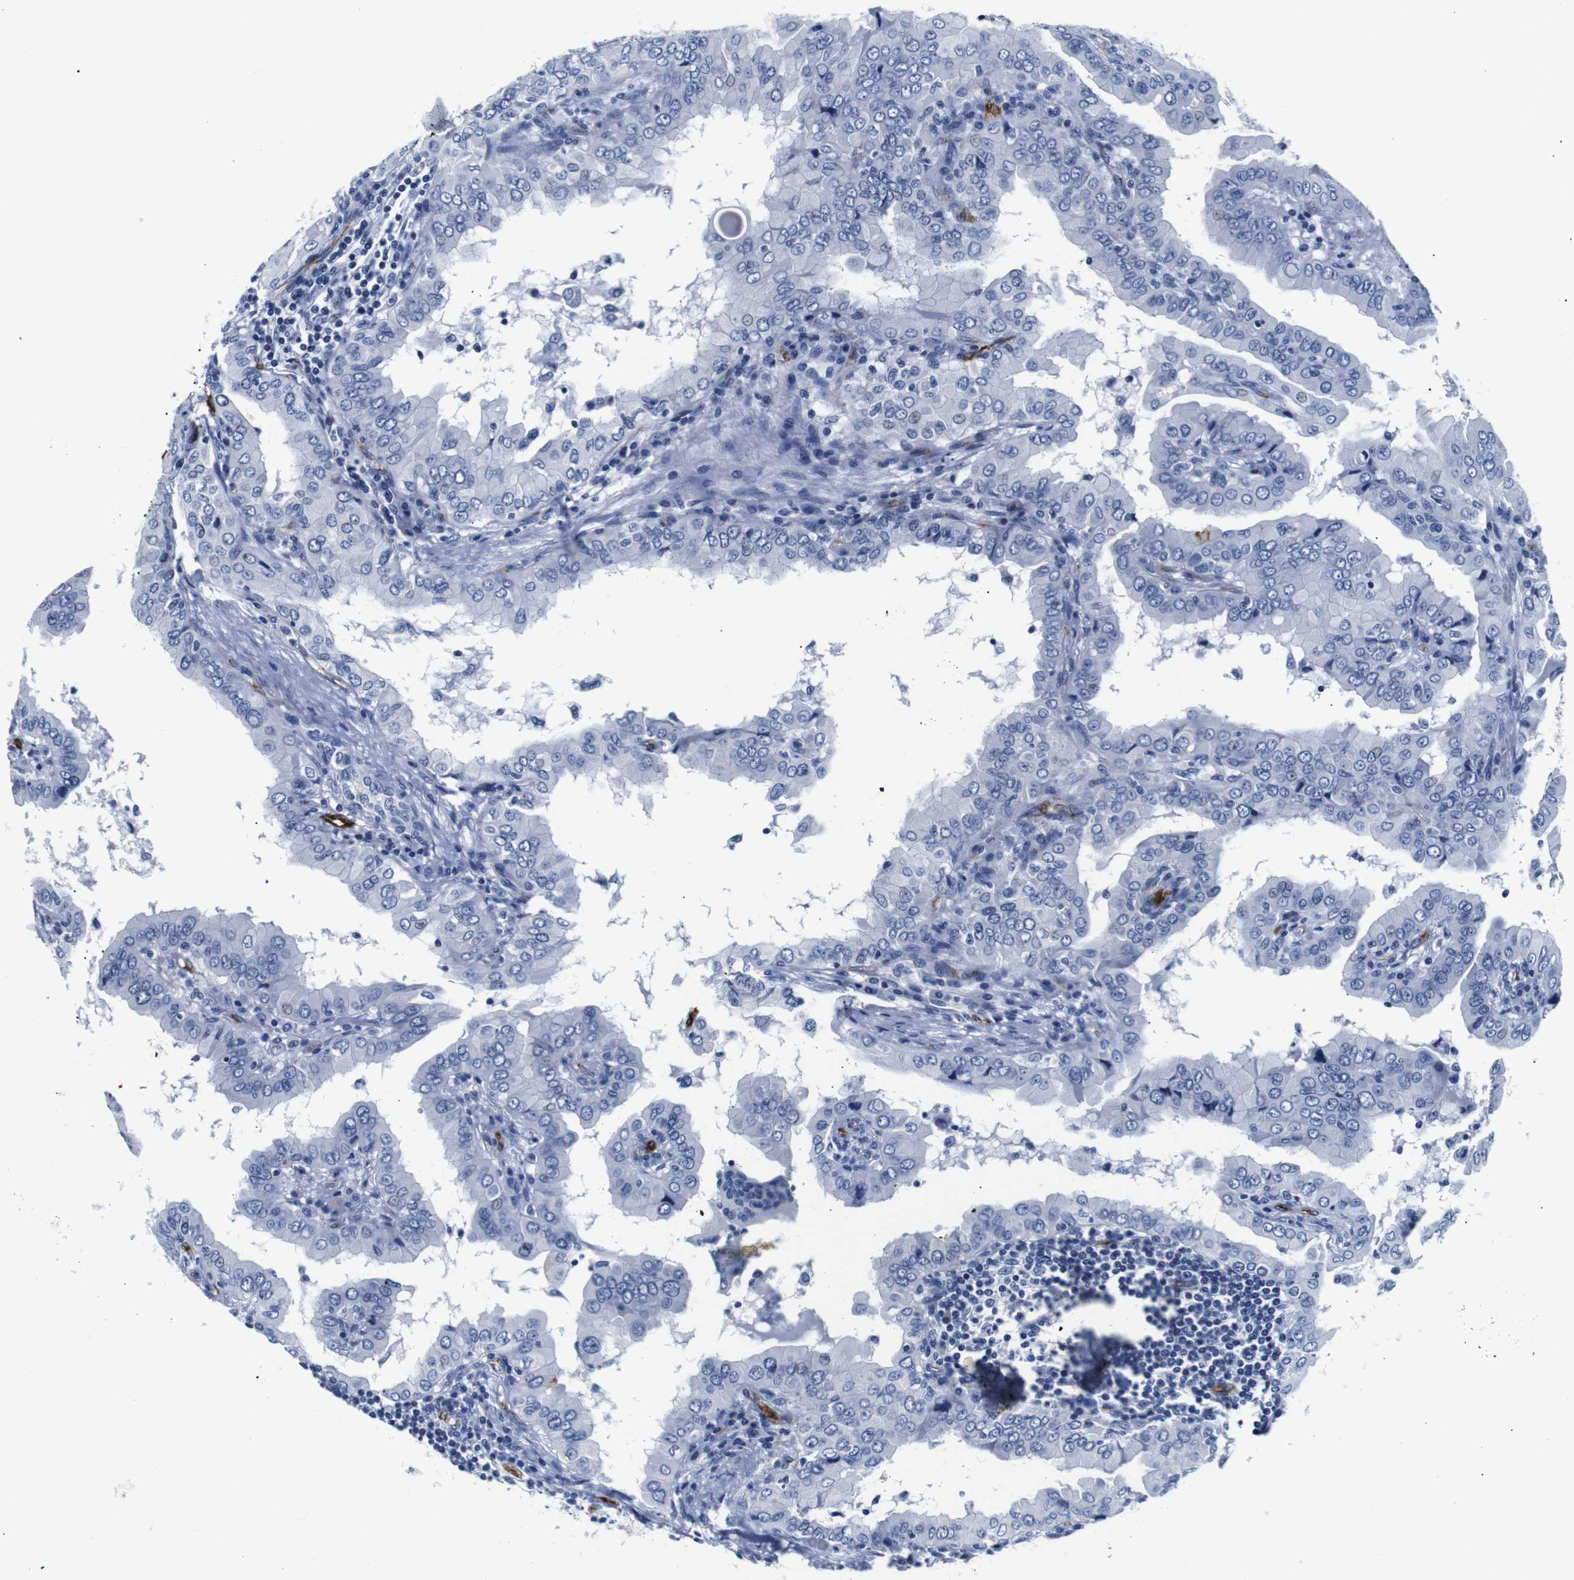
{"staining": {"intensity": "negative", "quantity": "none", "location": "none"}, "tissue": "thyroid cancer", "cell_type": "Tumor cells", "image_type": "cancer", "snomed": [{"axis": "morphology", "description": "Papillary adenocarcinoma, NOS"}, {"axis": "topography", "description": "Thyroid gland"}], "caption": "DAB (3,3'-diaminobenzidine) immunohistochemical staining of thyroid cancer demonstrates no significant expression in tumor cells.", "gene": "MUC4", "patient": {"sex": "male", "age": 33}}